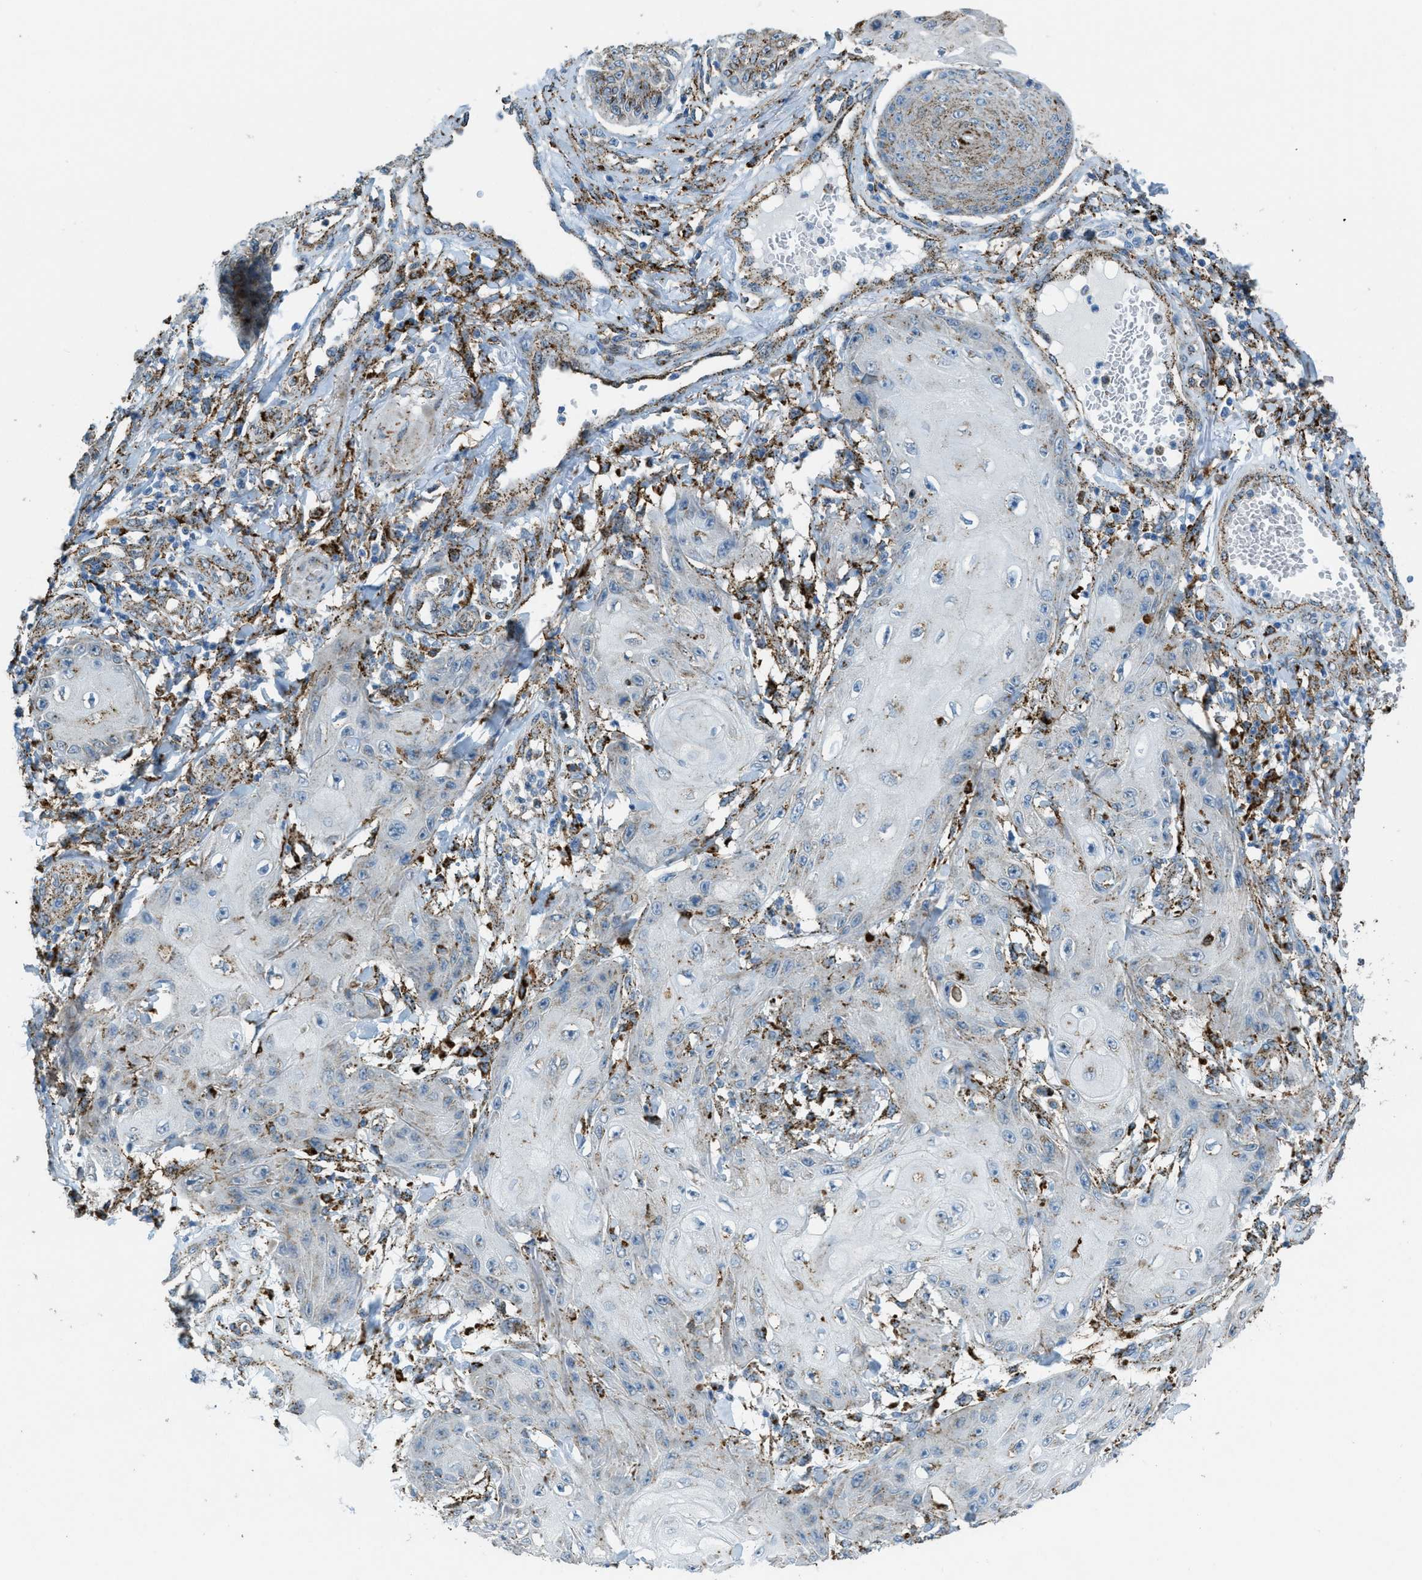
{"staining": {"intensity": "moderate", "quantity": "<25%", "location": "cytoplasmic/membranous"}, "tissue": "skin cancer", "cell_type": "Tumor cells", "image_type": "cancer", "snomed": [{"axis": "morphology", "description": "Squamous cell carcinoma, NOS"}, {"axis": "topography", "description": "Skin"}], "caption": "Immunohistochemical staining of skin squamous cell carcinoma exhibits low levels of moderate cytoplasmic/membranous positivity in approximately <25% of tumor cells. (Stains: DAB in brown, nuclei in blue, Microscopy: brightfield microscopy at high magnification).", "gene": "SCARB2", "patient": {"sex": "male", "age": 74}}